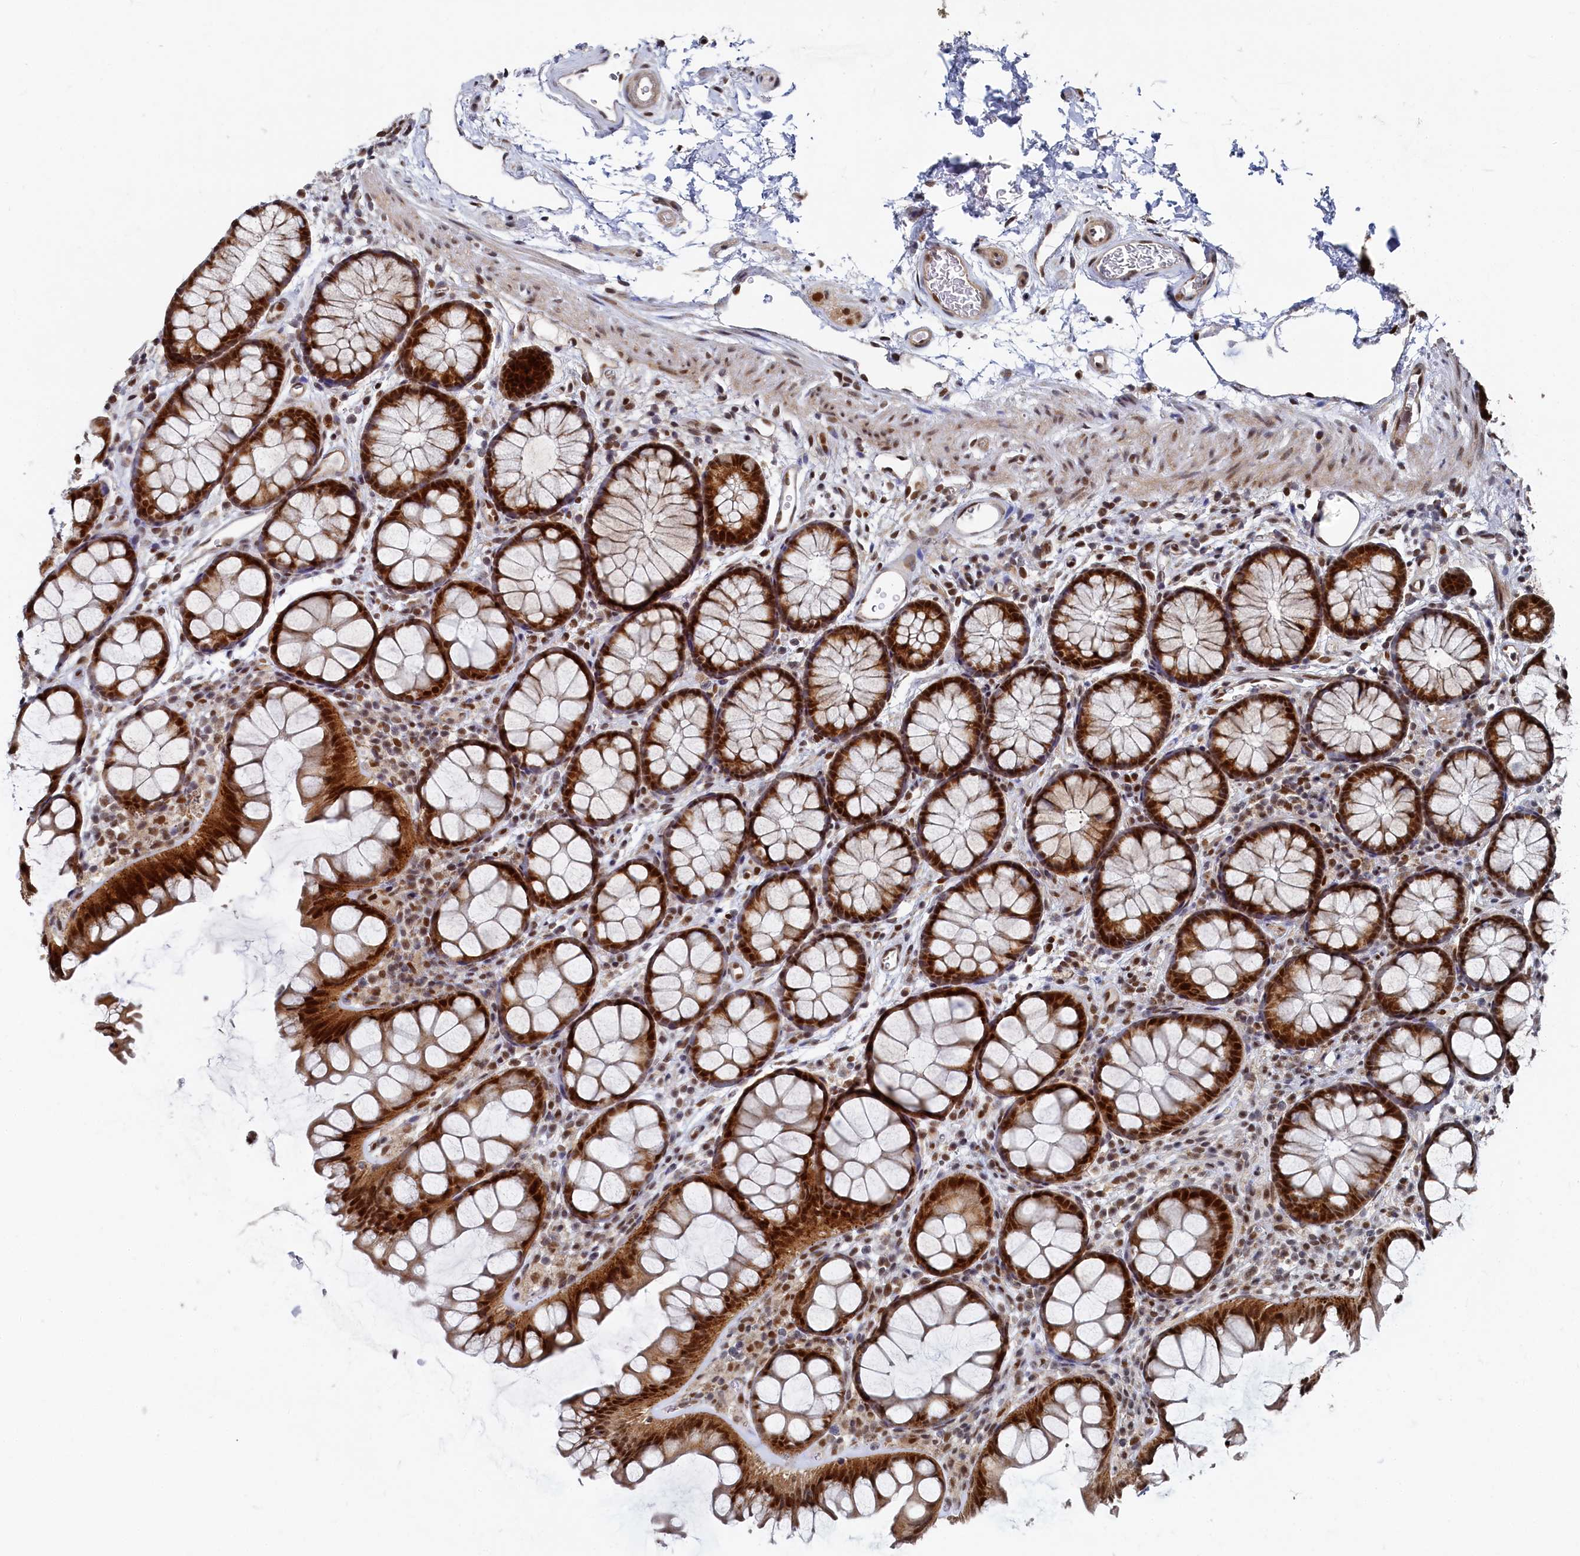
{"staining": {"intensity": "moderate", "quantity": ">75%", "location": "nuclear"}, "tissue": "colon", "cell_type": "Endothelial cells", "image_type": "normal", "snomed": [{"axis": "morphology", "description": "Normal tissue, NOS"}, {"axis": "topography", "description": "Colon"}], "caption": "High-magnification brightfield microscopy of normal colon stained with DAB (3,3'-diaminobenzidine) (brown) and counterstained with hematoxylin (blue). endothelial cells exhibit moderate nuclear positivity is appreciated in approximately>75% of cells. (DAB IHC with brightfield microscopy, high magnification).", "gene": "BUB3", "patient": {"sex": "female", "age": 82}}